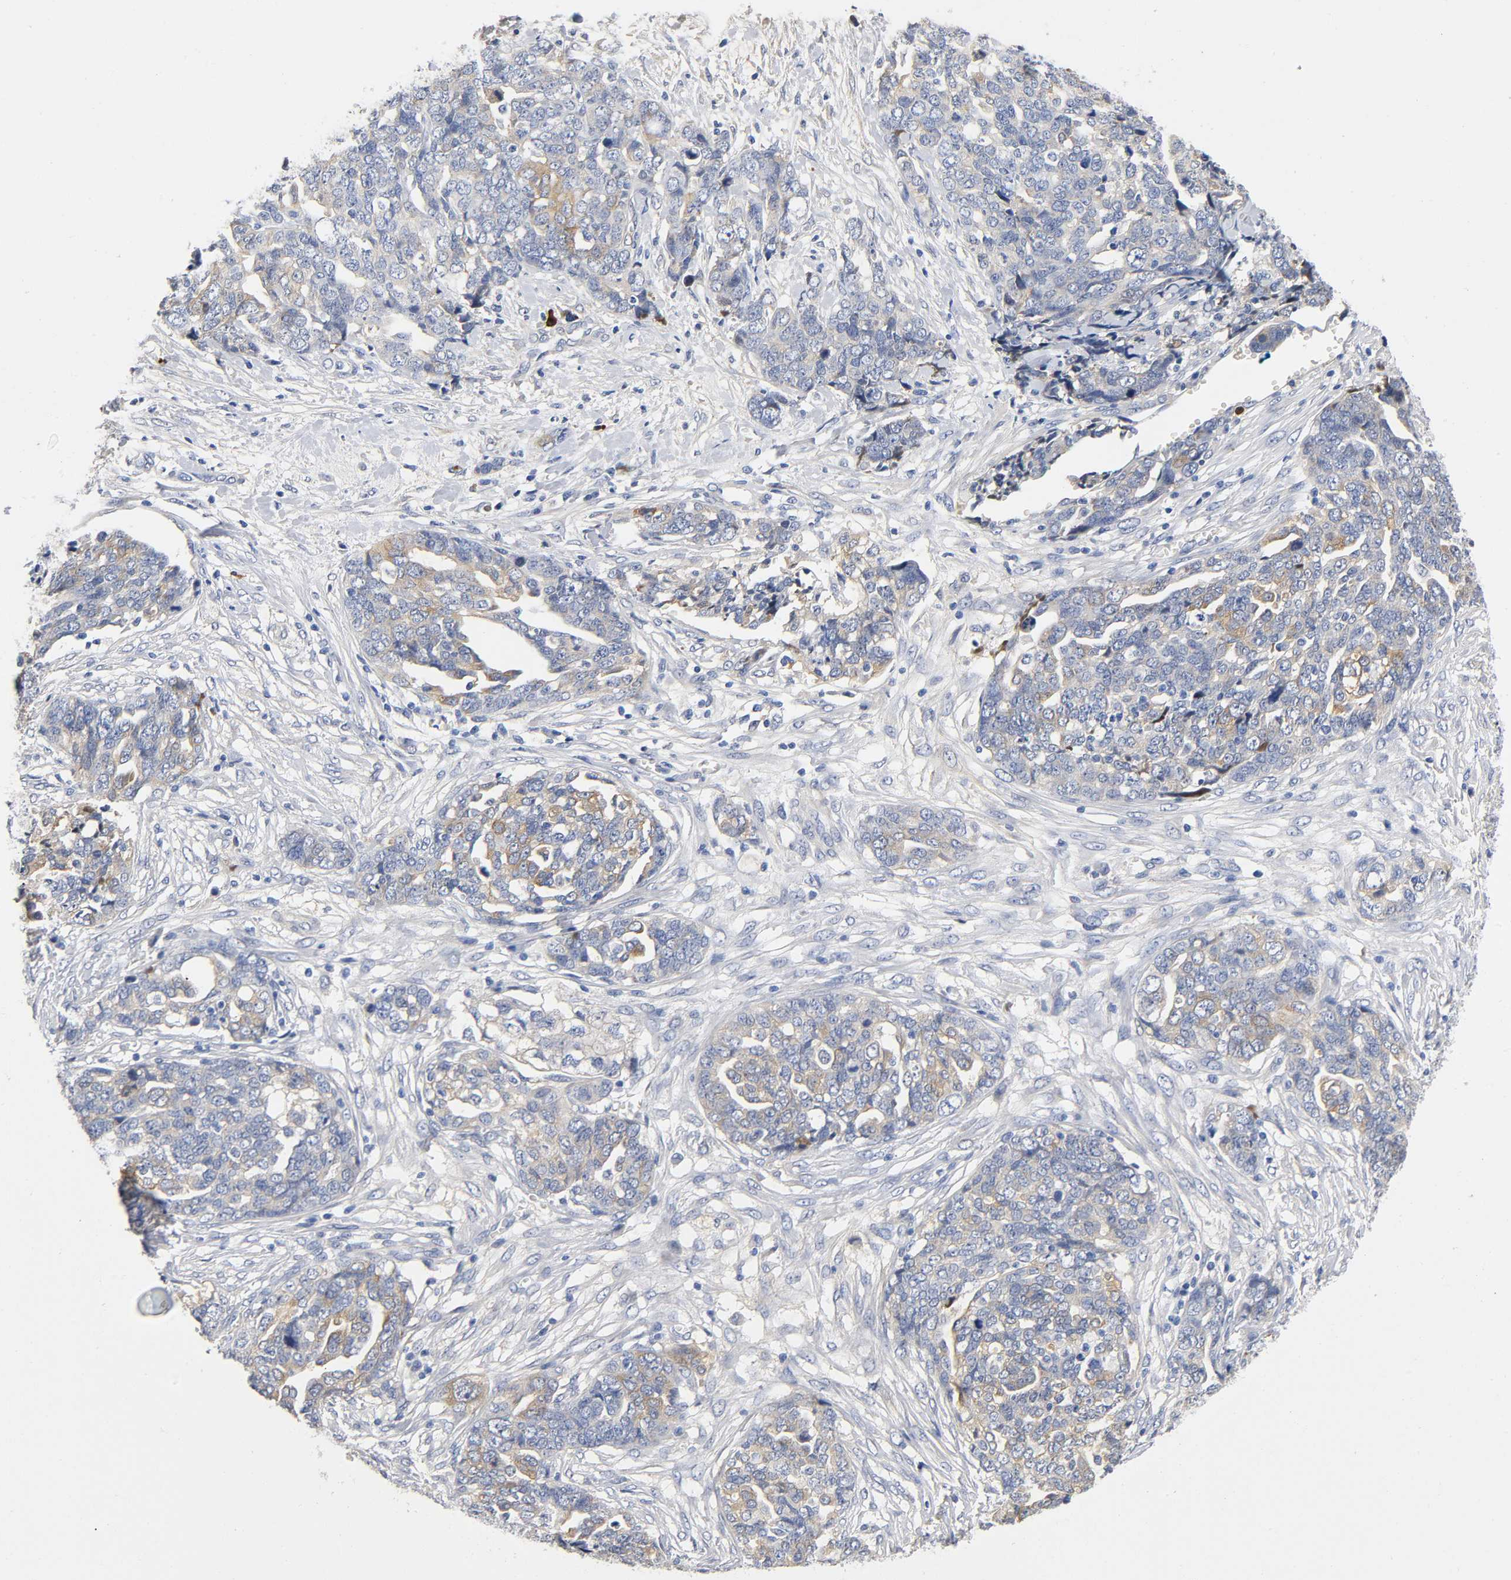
{"staining": {"intensity": "moderate", "quantity": "25%-75%", "location": "cytoplasmic/membranous"}, "tissue": "ovarian cancer", "cell_type": "Tumor cells", "image_type": "cancer", "snomed": [{"axis": "morphology", "description": "Normal tissue, NOS"}, {"axis": "morphology", "description": "Cystadenocarcinoma, serous, NOS"}, {"axis": "topography", "description": "Fallopian tube"}, {"axis": "topography", "description": "Ovary"}], "caption": "Moderate cytoplasmic/membranous protein expression is present in approximately 25%-75% of tumor cells in serous cystadenocarcinoma (ovarian). The staining was performed using DAB, with brown indicating positive protein expression. Nuclei are stained blue with hematoxylin.", "gene": "TNC", "patient": {"sex": "female", "age": 56}}